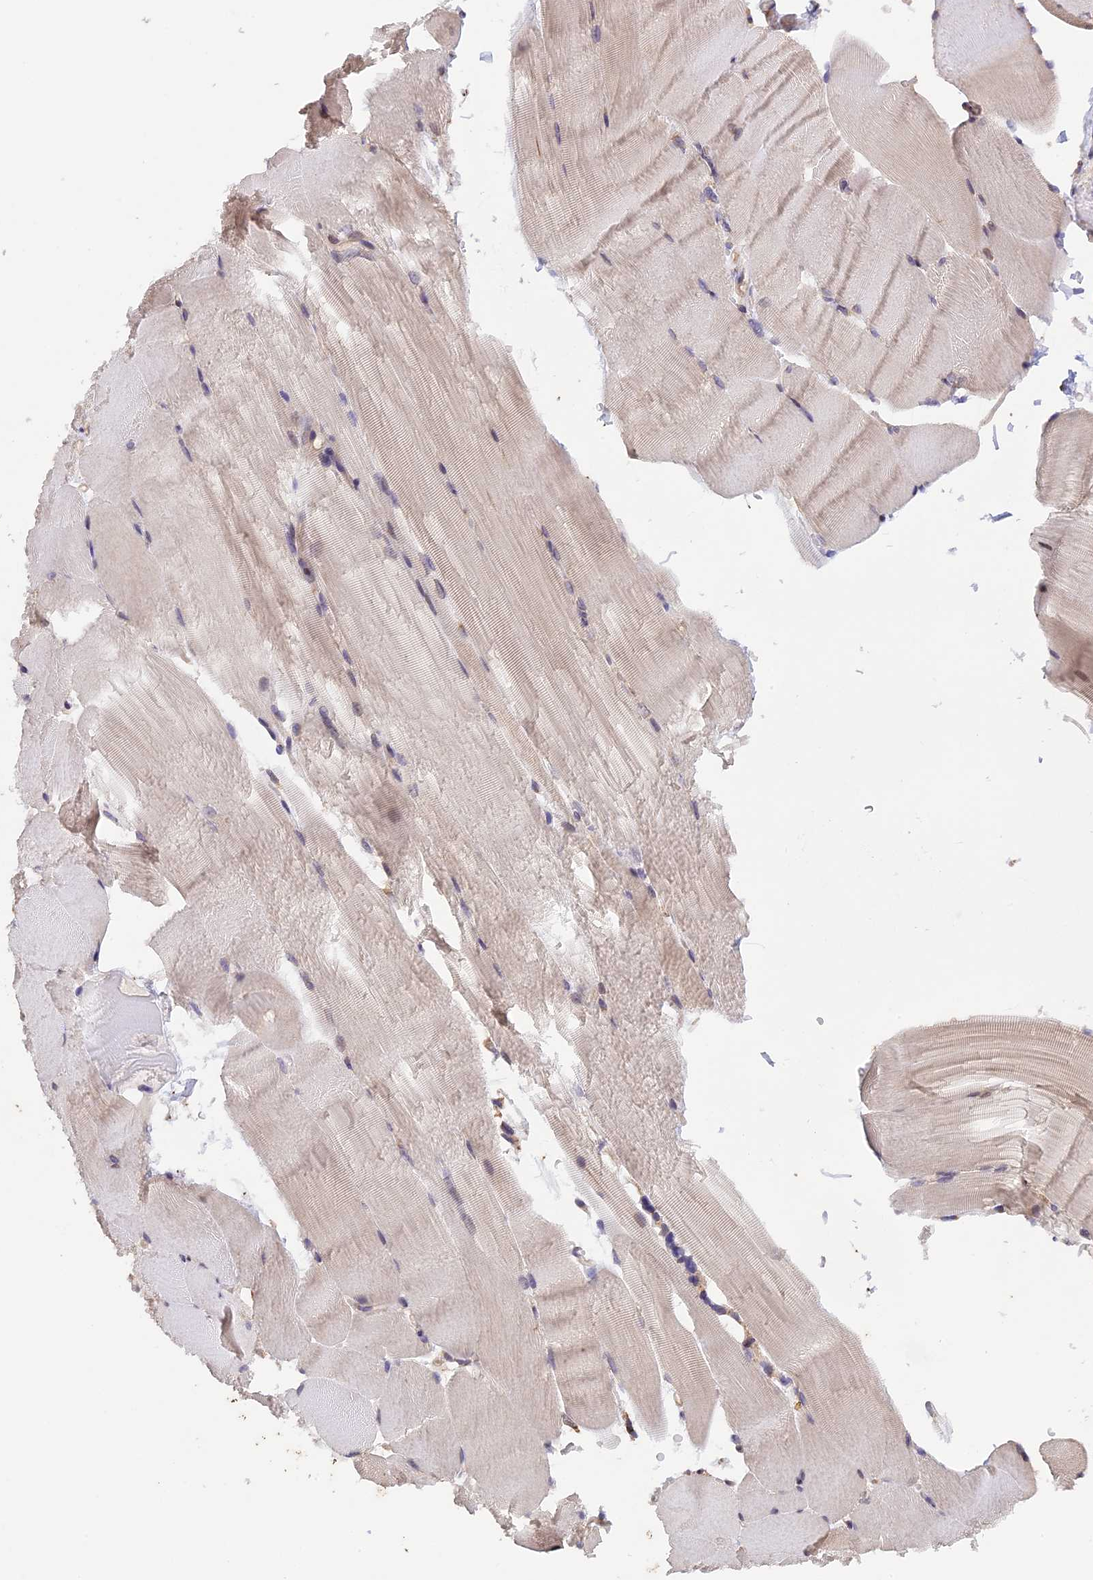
{"staining": {"intensity": "weak", "quantity": "<25%", "location": "cytoplasmic/membranous"}, "tissue": "skeletal muscle", "cell_type": "Myocytes", "image_type": "normal", "snomed": [{"axis": "morphology", "description": "Normal tissue, NOS"}, {"axis": "topography", "description": "Skeletal muscle"}, {"axis": "topography", "description": "Parathyroid gland"}], "caption": "Myocytes show no significant protein positivity in unremarkable skeletal muscle.", "gene": "DMRTA2", "patient": {"sex": "female", "age": 37}}